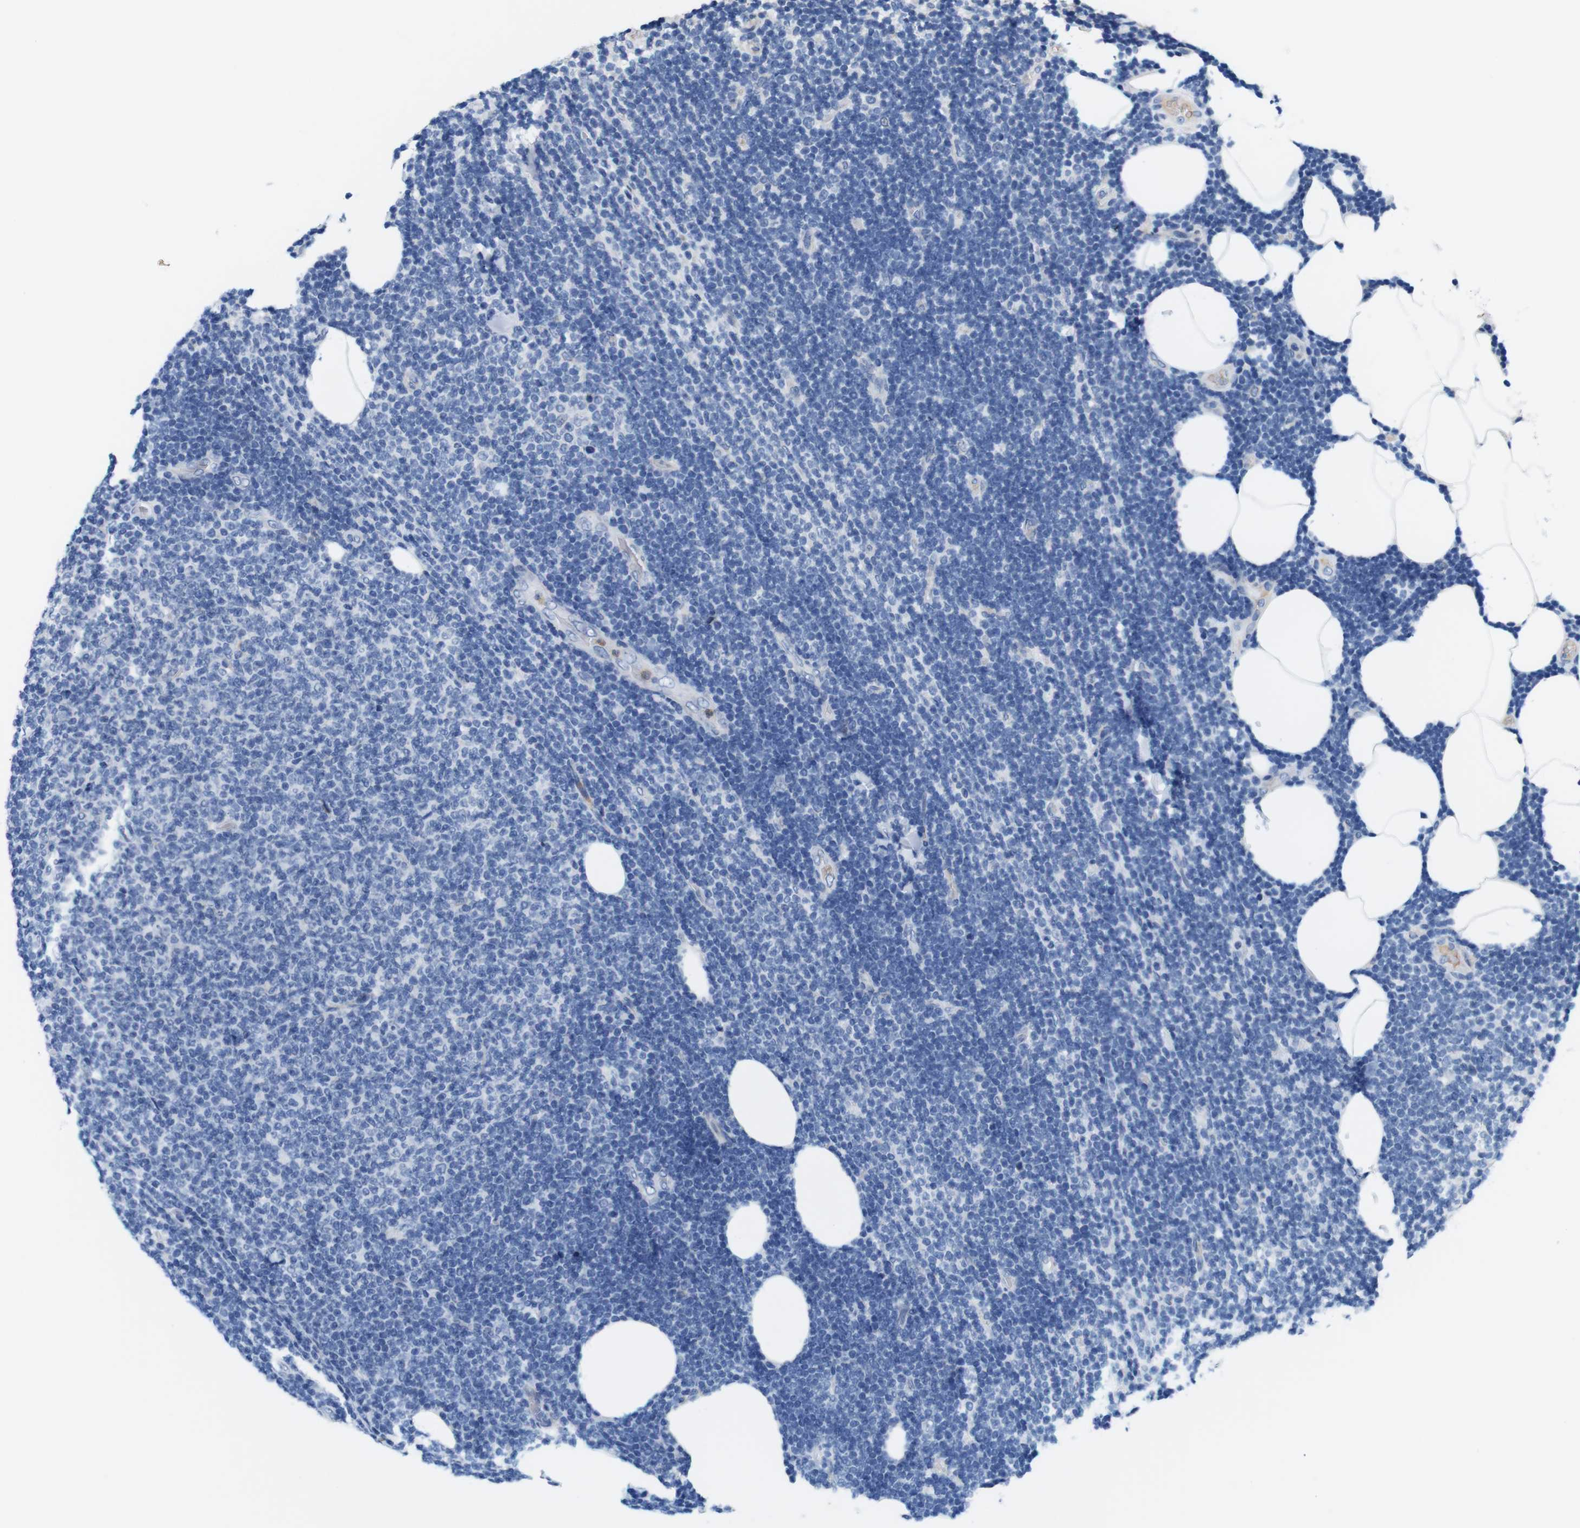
{"staining": {"intensity": "negative", "quantity": "none", "location": "none"}, "tissue": "lymphoma", "cell_type": "Tumor cells", "image_type": "cancer", "snomed": [{"axis": "morphology", "description": "Malignant lymphoma, non-Hodgkin's type, Low grade"}, {"axis": "topography", "description": "Lymph node"}], "caption": "There is no significant expression in tumor cells of lymphoma.", "gene": "C1RL", "patient": {"sex": "male", "age": 66}}